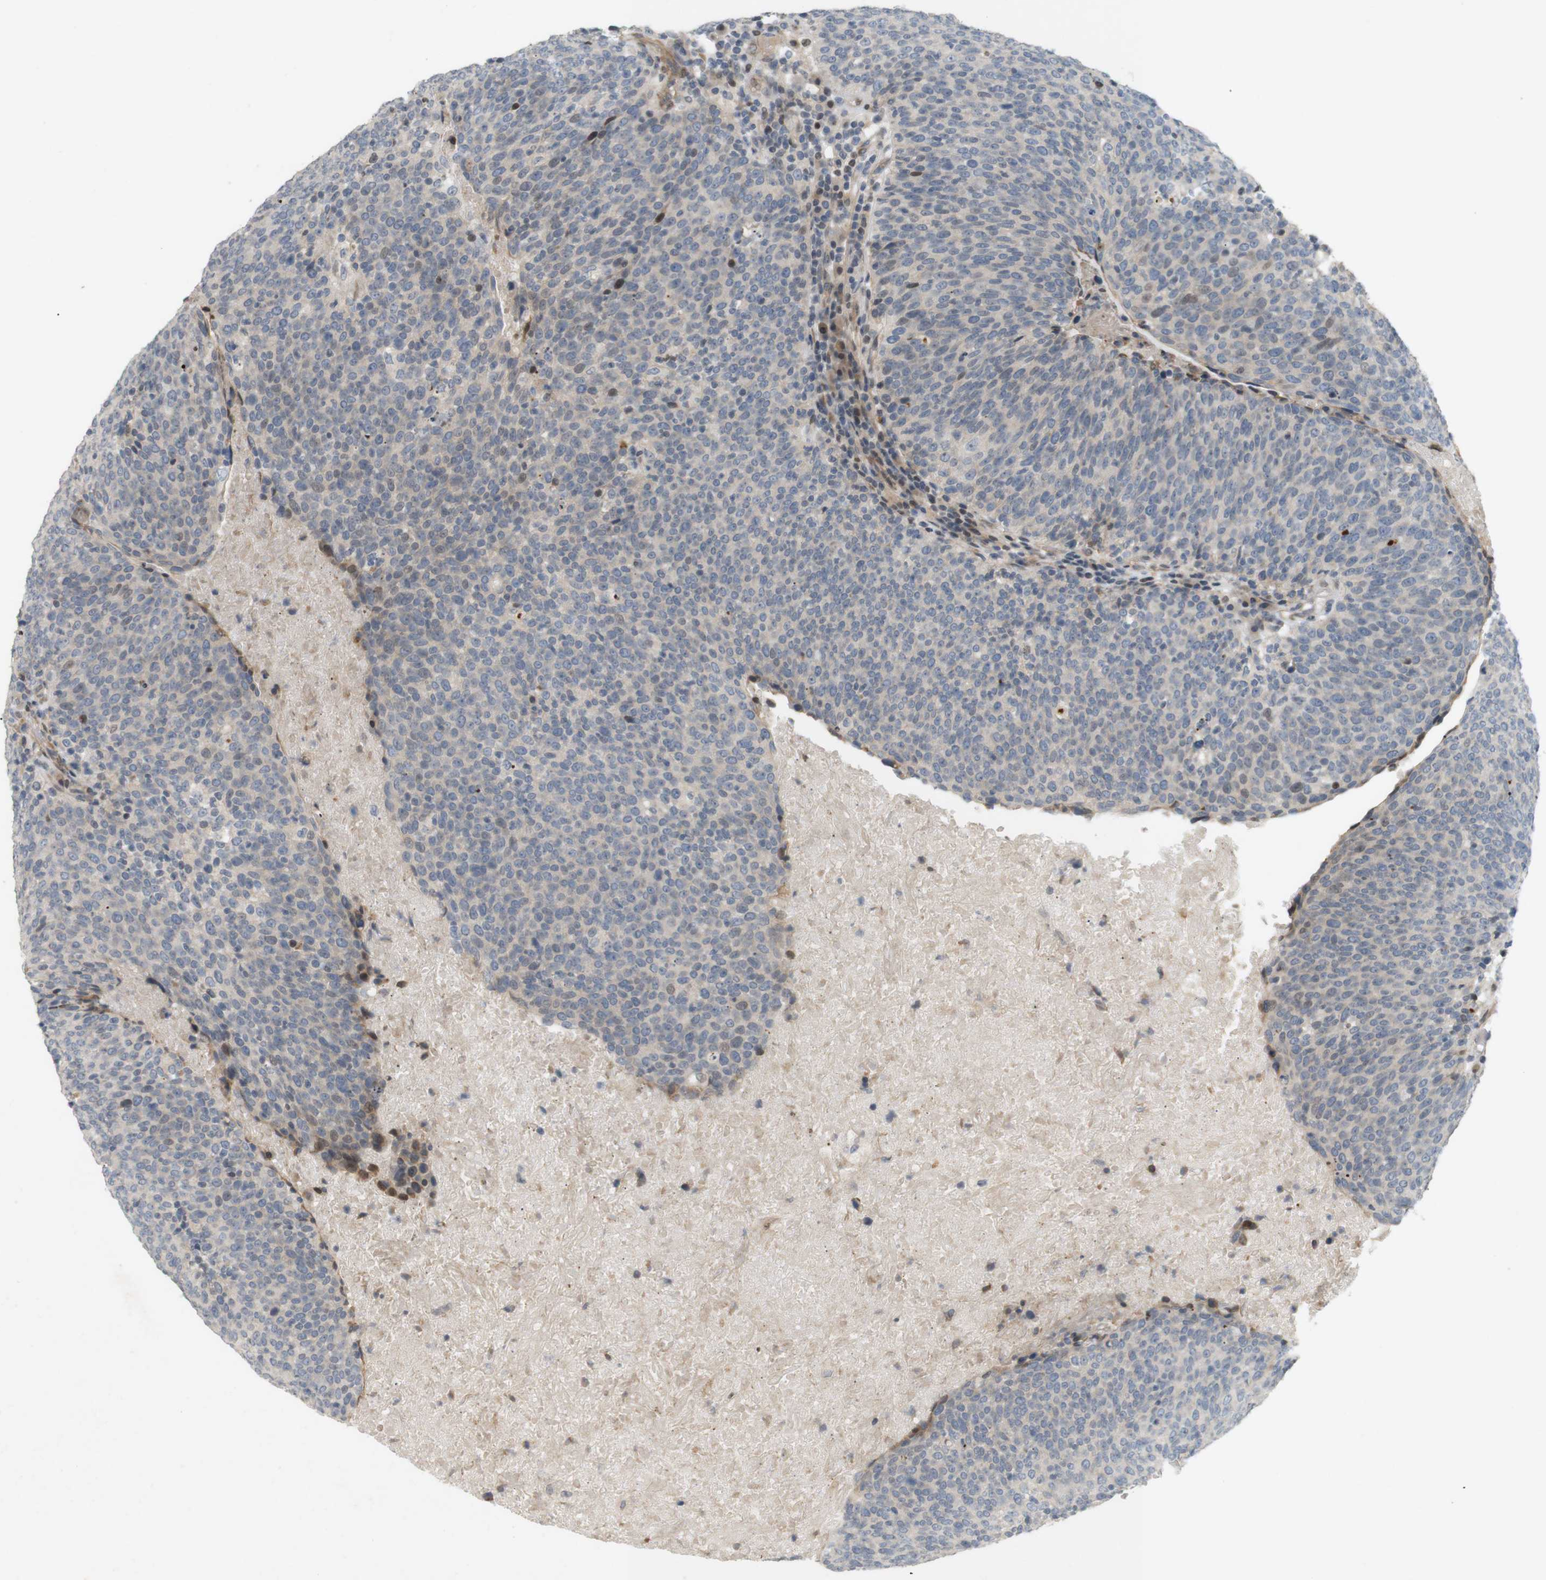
{"staining": {"intensity": "weak", "quantity": "<25%", "location": "nuclear"}, "tissue": "head and neck cancer", "cell_type": "Tumor cells", "image_type": "cancer", "snomed": [{"axis": "morphology", "description": "Squamous cell carcinoma, NOS"}, {"axis": "morphology", "description": "Squamous cell carcinoma, metastatic, NOS"}, {"axis": "topography", "description": "Lymph node"}, {"axis": "topography", "description": "Head-Neck"}], "caption": "This is an immunohistochemistry (IHC) histopathology image of human head and neck cancer (metastatic squamous cell carcinoma). There is no staining in tumor cells.", "gene": "PPP1R14A", "patient": {"sex": "male", "age": 62}}